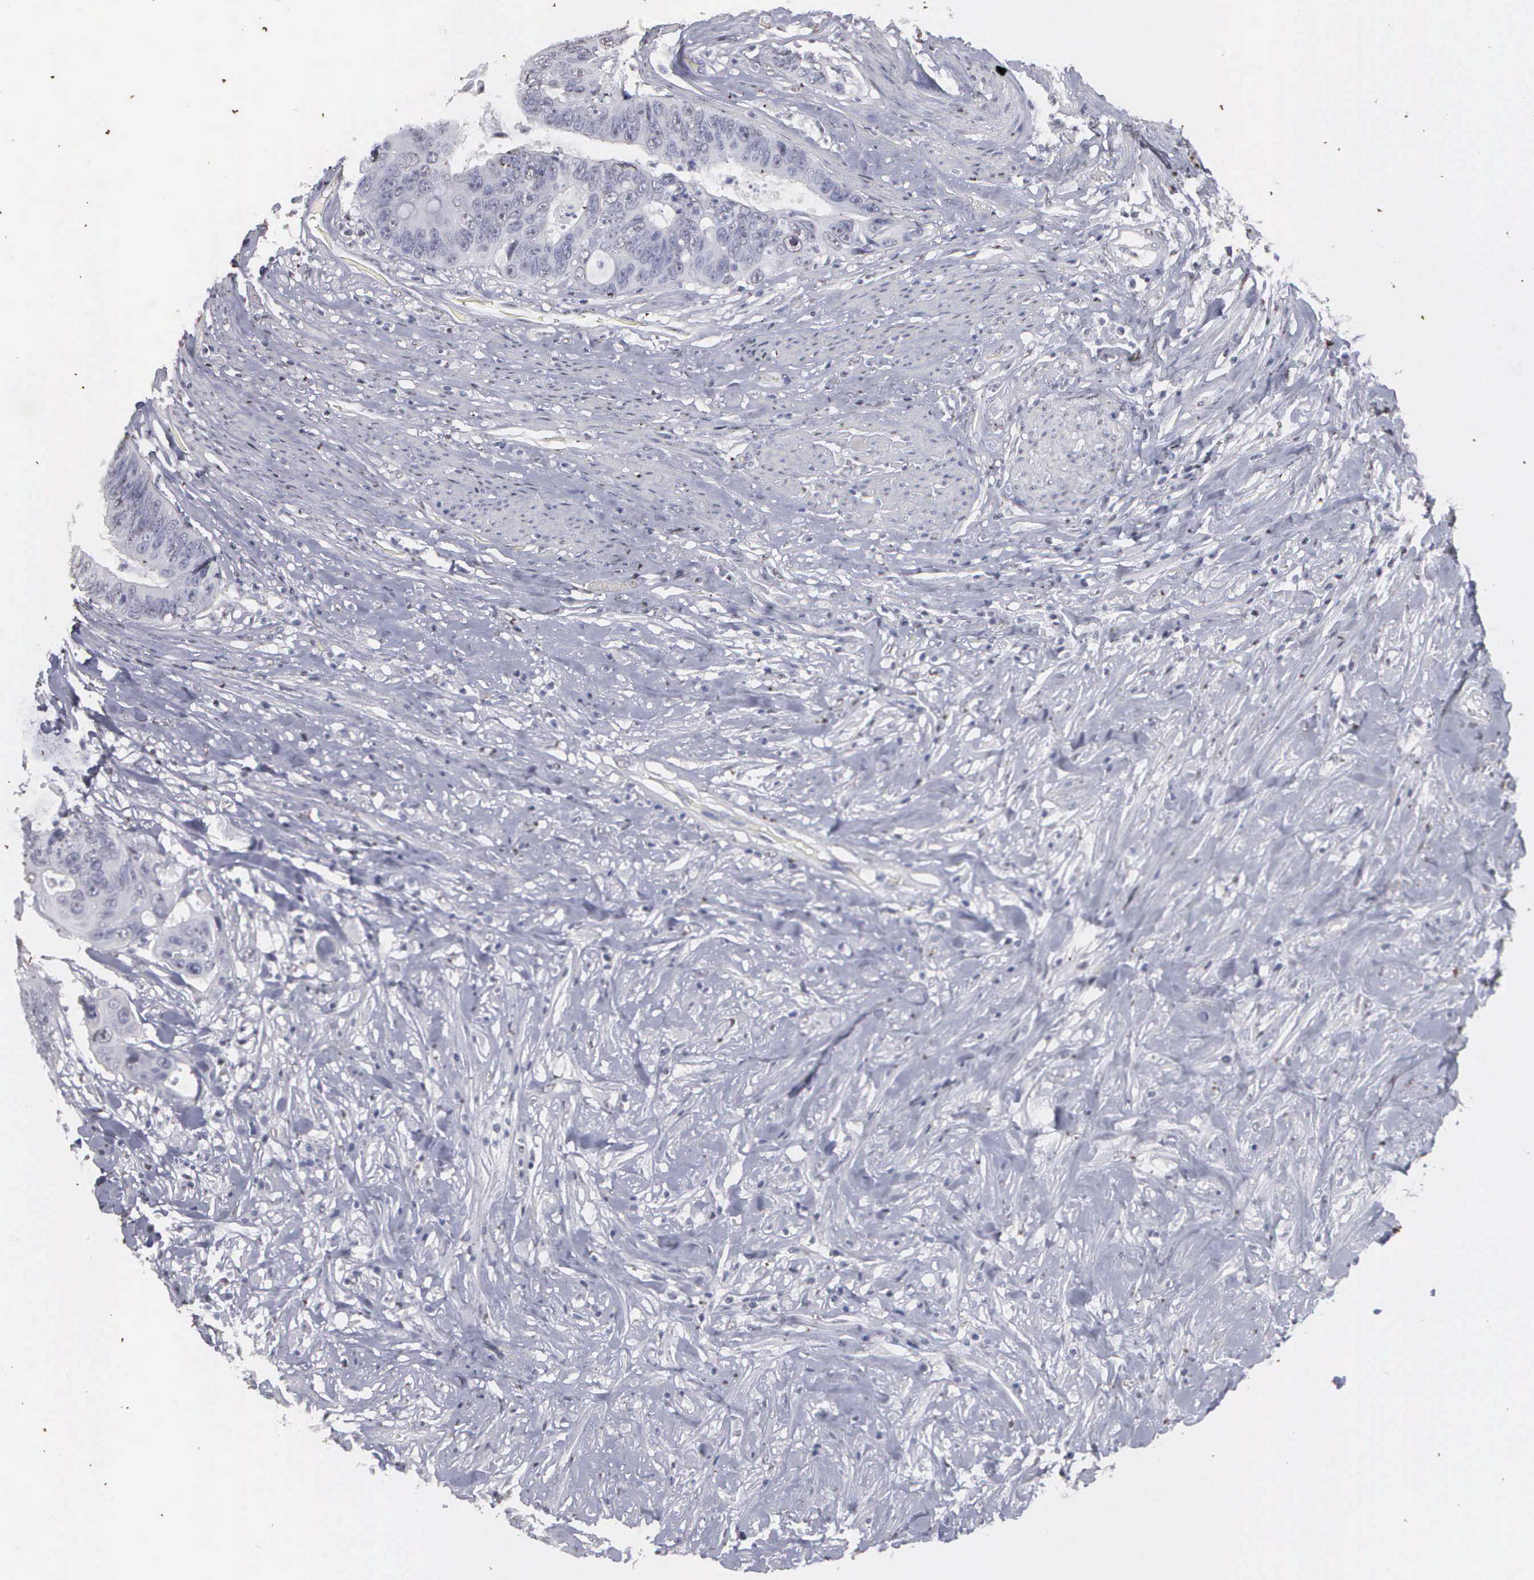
{"staining": {"intensity": "negative", "quantity": "none", "location": "none"}, "tissue": "colorectal cancer", "cell_type": "Tumor cells", "image_type": "cancer", "snomed": [{"axis": "morphology", "description": "Adenocarcinoma, NOS"}, {"axis": "topography", "description": "Rectum"}], "caption": "IHC image of neoplastic tissue: human colorectal cancer stained with DAB reveals no significant protein expression in tumor cells.", "gene": "KIAA0586", "patient": {"sex": "female", "age": 65}}